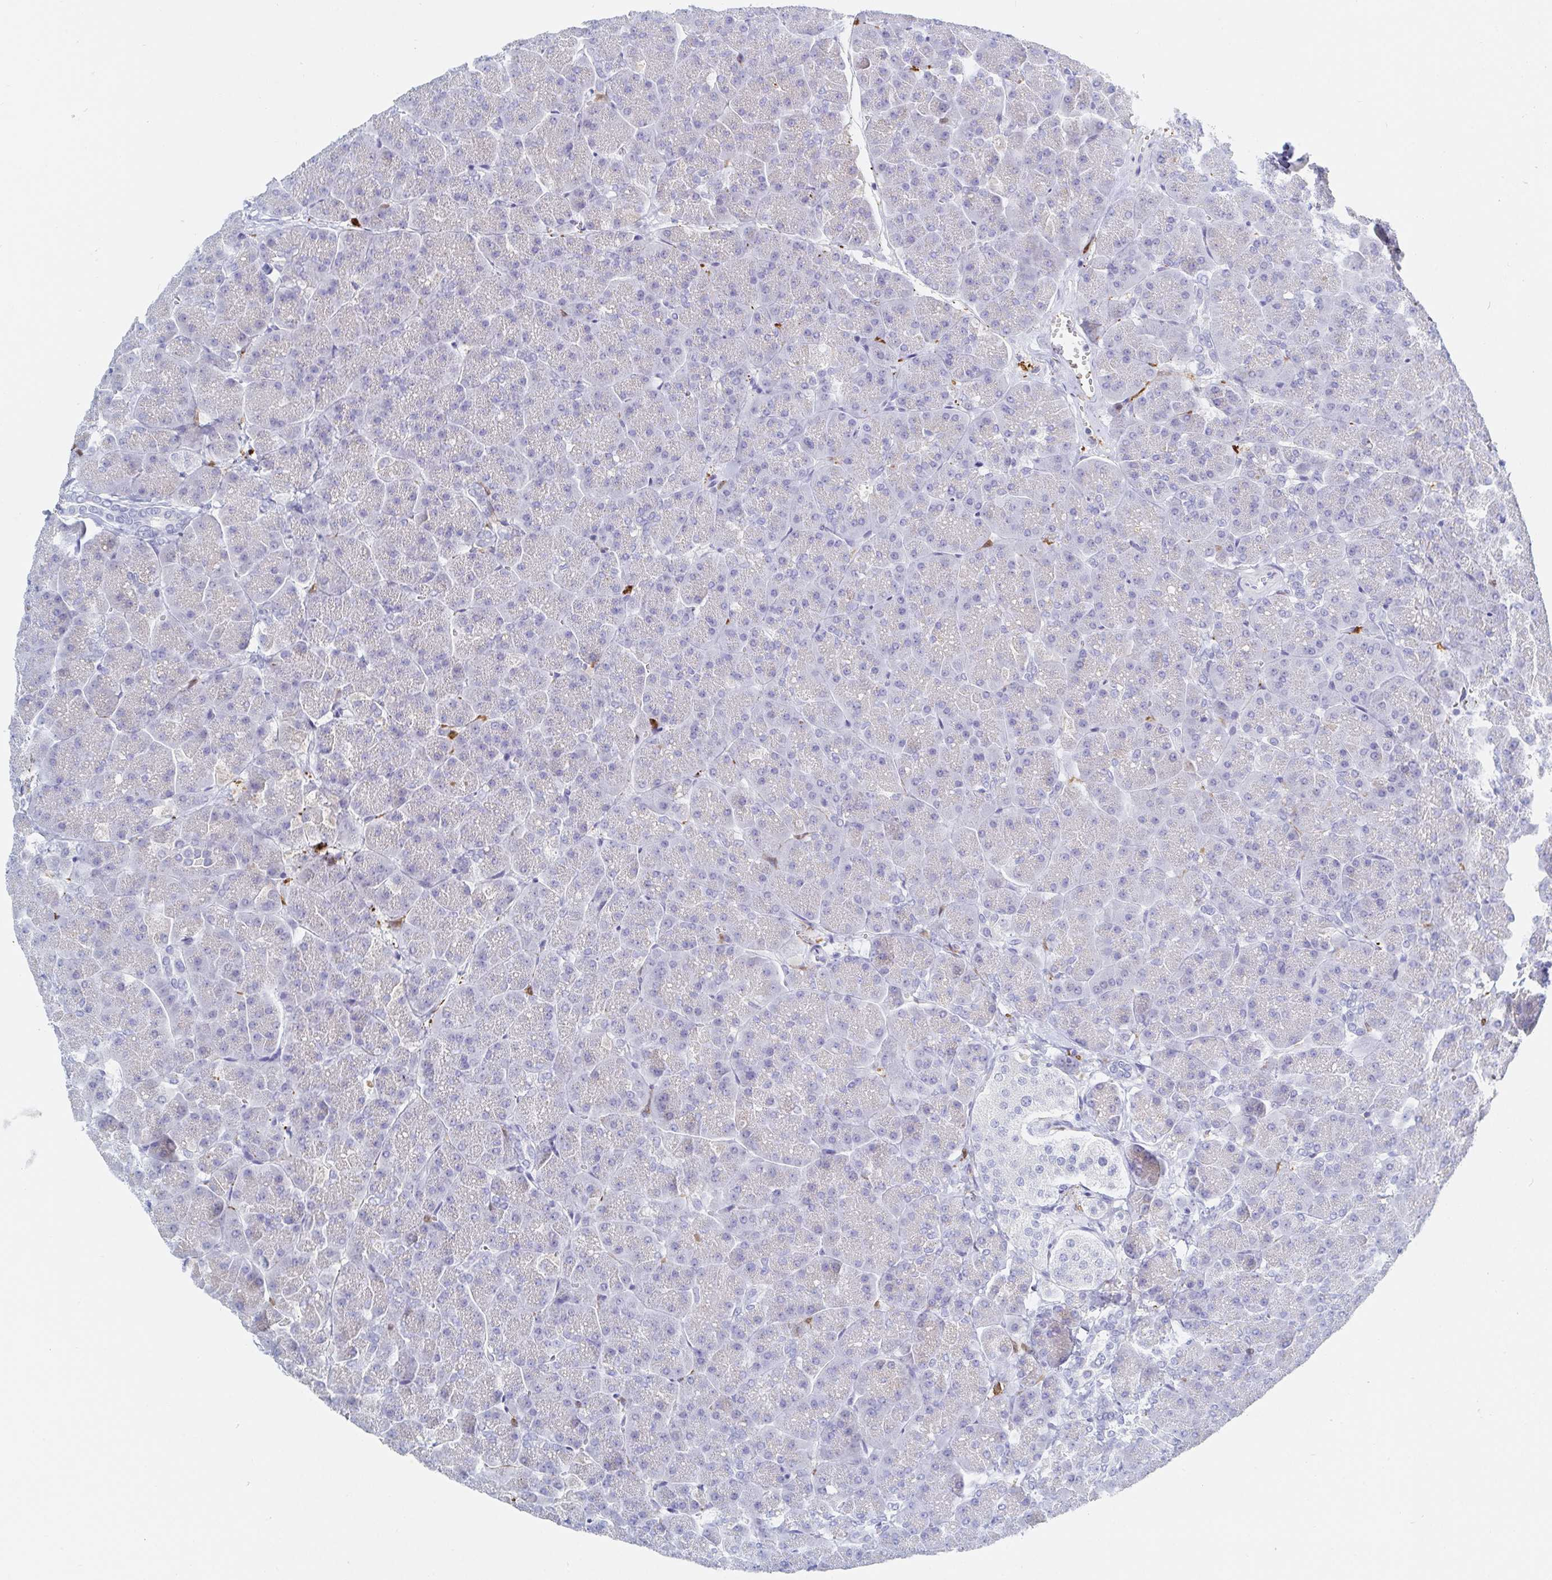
{"staining": {"intensity": "negative", "quantity": "none", "location": "none"}, "tissue": "pancreas", "cell_type": "Exocrine glandular cells", "image_type": "normal", "snomed": [{"axis": "morphology", "description": "Normal tissue, NOS"}, {"axis": "topography", "description": "Pancreas"}, {"axis": "topography", "description": "Peripheral nerve tissue"}], "caption": "This is a image of immunohistochemistry staining of unremarkable pancreas, which shows no expression in exocrine glandular cells. (DAB (3,3'-diaminobenzidine) immunohistochemistry with hematoxylin counter stain).", "gene": "OR2A1", "patient": {"sex": "male", "age": 54}}